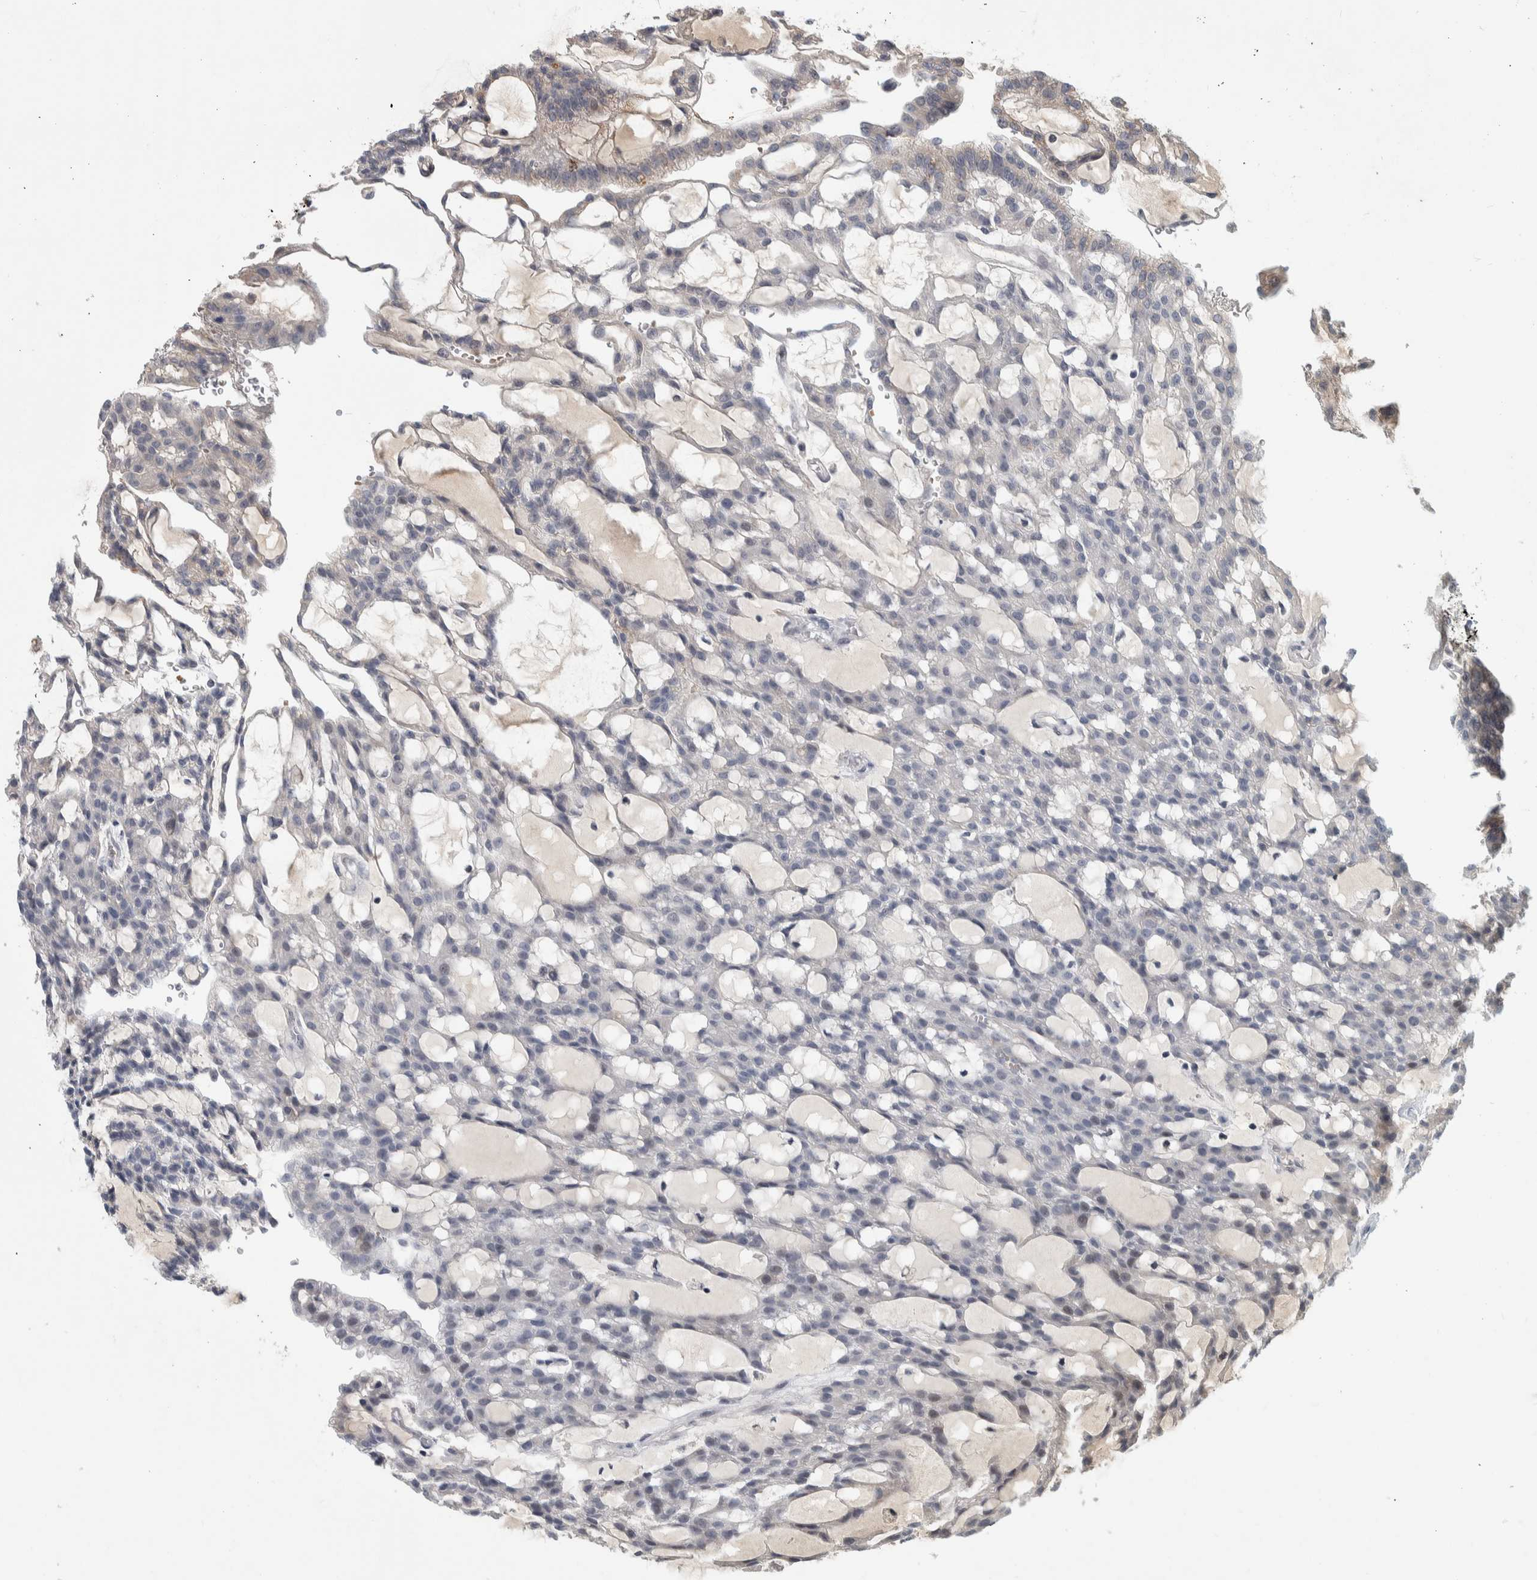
{"staining": {"intensity": "negative", "quantity": "none", "location": "none"}, "tissue": "renal cancer", "cell_type": "Tumor cells", "image_type": "cancer", "snomed": [{"axis": "morphology", "description": "Adenocarcinoma, NOS"}, {"axis": "topography", "description": "Kidney"}], "caption": "This is a histopathology image of IHC staining of renal cancer (adenocarcinoma), which shows no expression in tumor cells.", "gene": "CHRM3", "patient": {"sex": "male", "age": 63}}